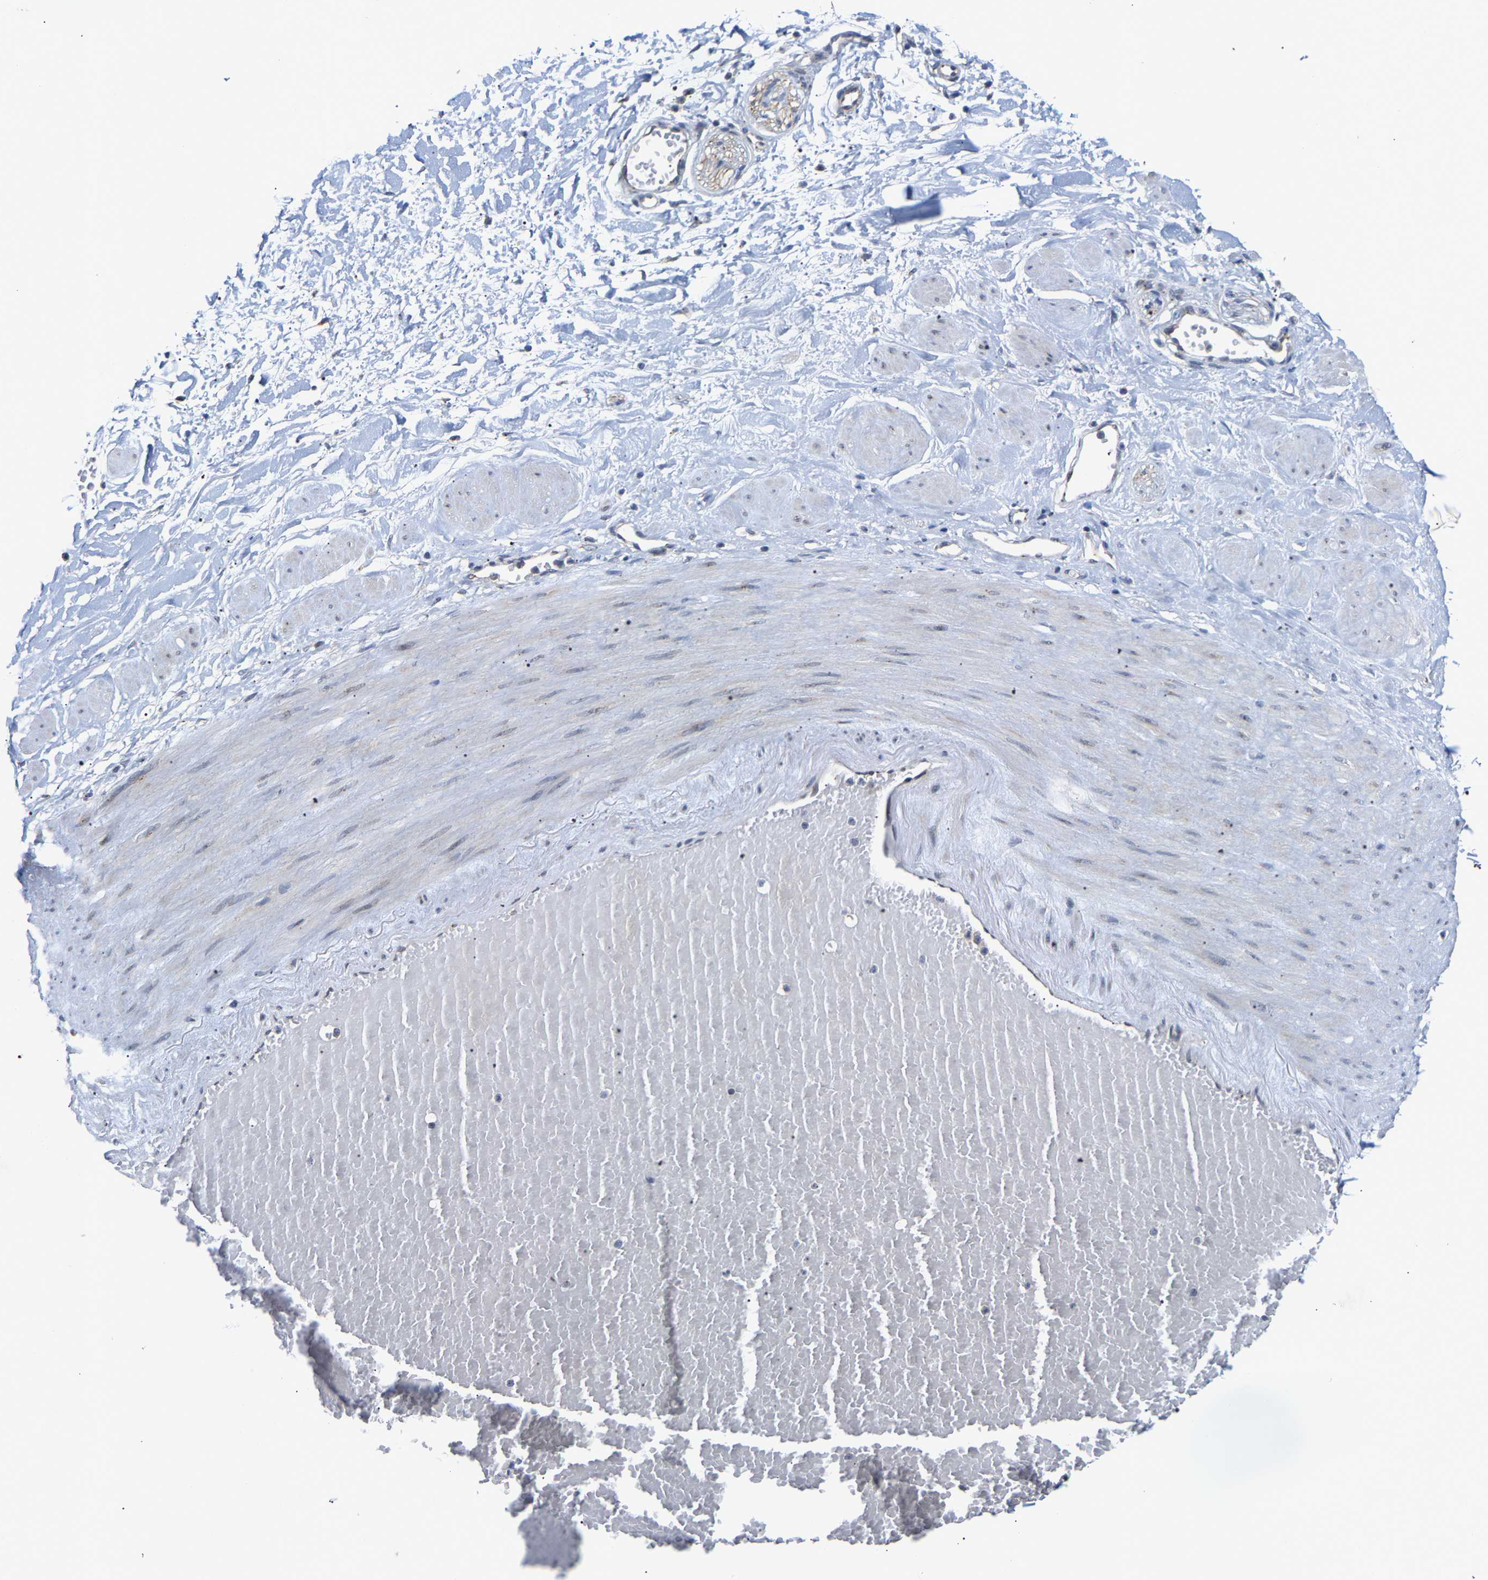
{"staining": {"intensity": "negative", "quantity": "none", "location": "none"}, "tissue": "adipose tissue", "cell_type": "Adipocytes", "image_type": "normal", "snomed": [{"axis": "morphology", "description": "Normal tissue, NOS"}, {"axis": "topography", "description": "Soft tissue"}, {"axis": "topography", "description": "Vascular tissue"}], "caption": "A histopathology image of adipose tissue stained for a protein reveals no brown staining in adipocytes. (DAB (3,3'-diaminobenzidine) immunohistochemistry with hematoxylin counter stain).", "gene": "PCNT", "patient": {"sex": "female", "age": 35}}